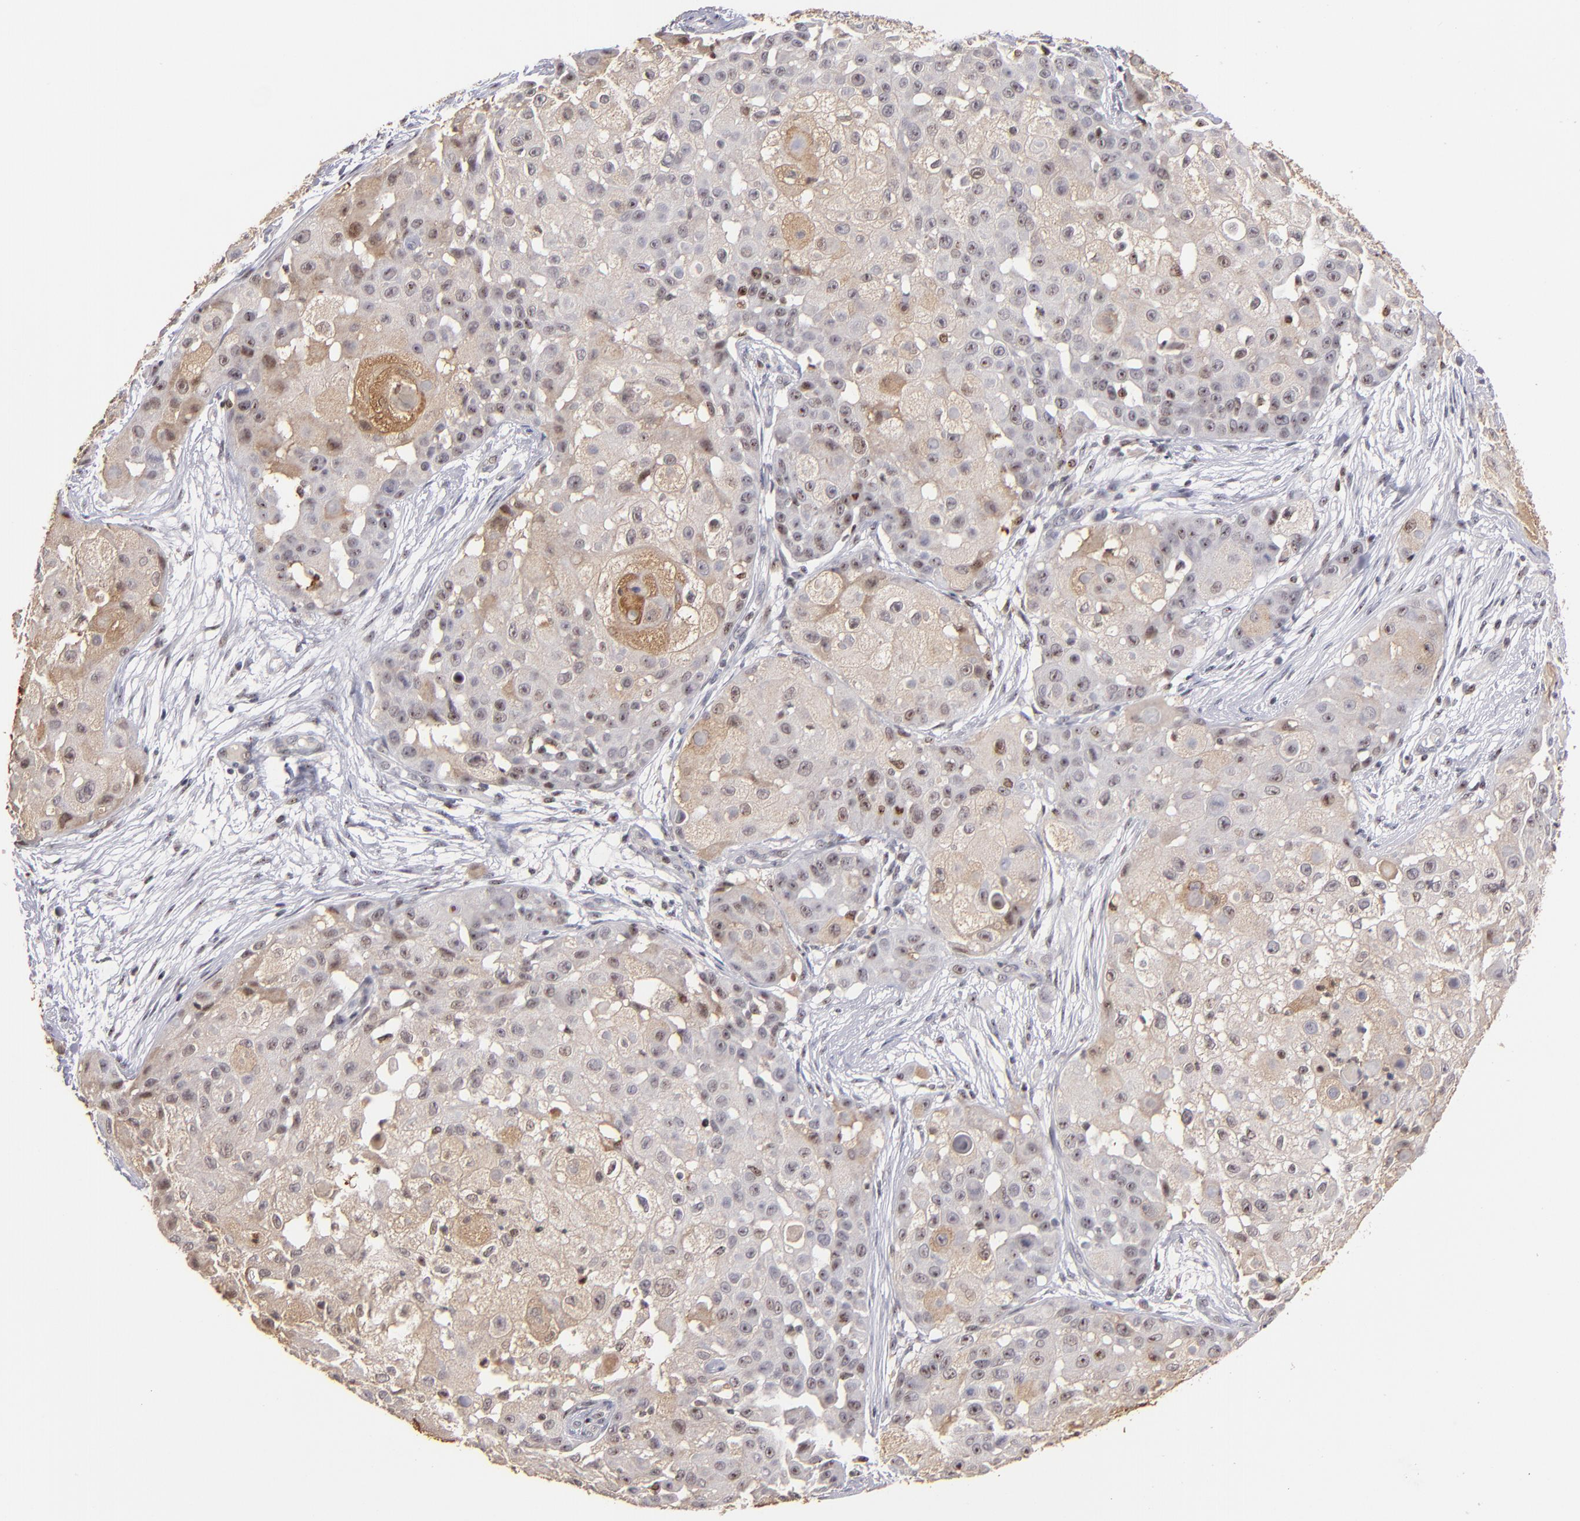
{"staining": {"intensity": "weak", "quantity": ">75%", "location": "cytoplasmic/membranous,nuclear"}, "tissue": "skin cancer", "cell_type": "Tumor cells", "image_type": "cancer", "snomed": [{"axis": "morphology", "description": "Squamous cell carcinoma, NOS"}, {"axis": "topography", "description": "Skin"}], "caption": "Human squamous cell carcinoma (skin) stained for a protein (brown) reveals weak cytoplasmic/membranous and nuclear positive positivity in about >75% of tumor cells.", "gene": "PCNX4", "patient": {"sex": "female", "age": 57}}